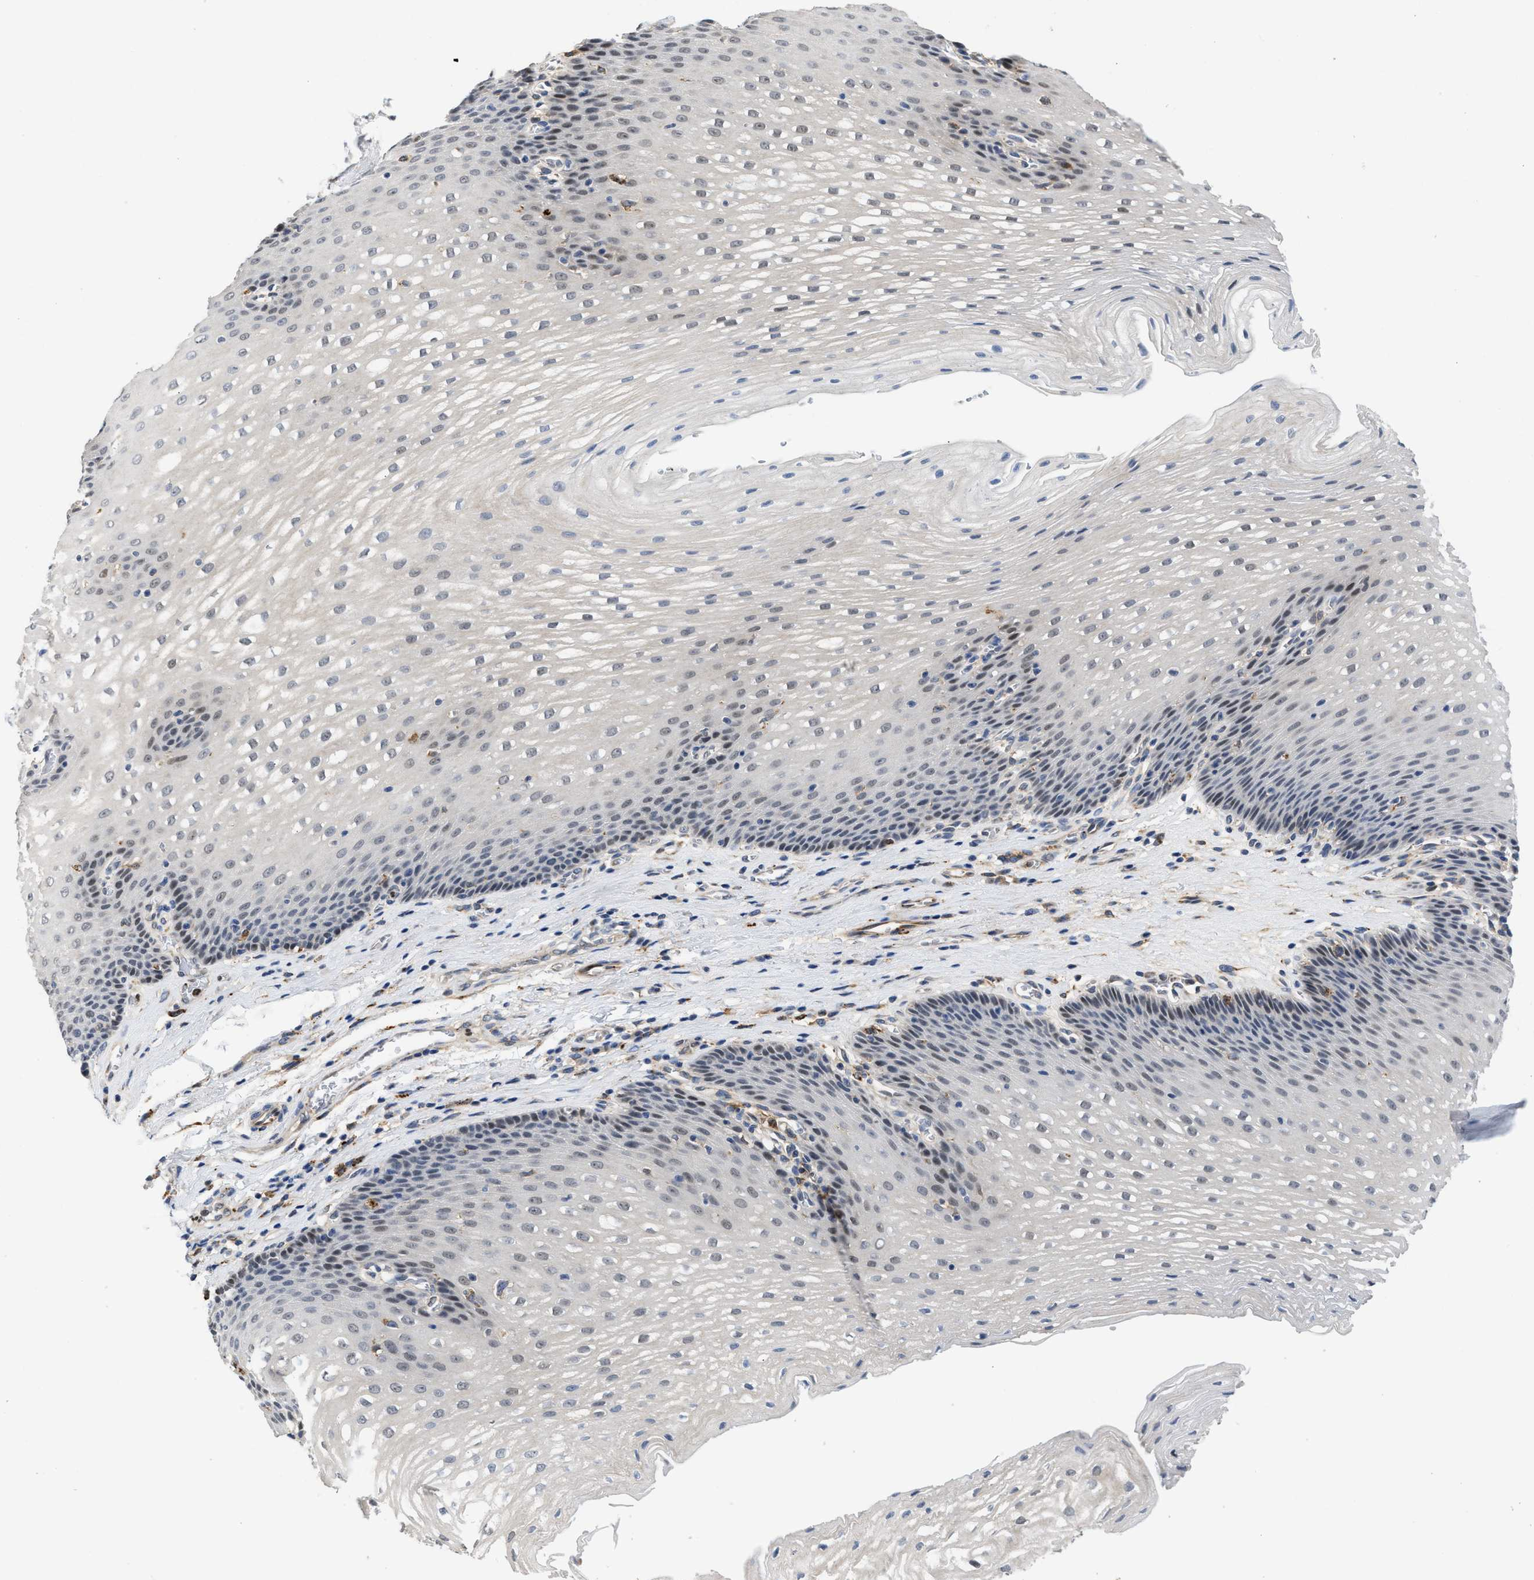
{"staining": {"intensity": "weak", "quantity": "<25%", "location": "cytoplasmic/membranous,nuclear"}, "tissue": "esophagus", "cell_type": "Squamous epithelial cells", "image_type": "normal", "snomed": [{"axis": "morphology", "description": "Normal tissue, NOS"}, {"axis": "topography", "description": "Esophagus"}], "caption": "This is an immunohistochemistry (IHC) photomicrograph of normal human esophagus. There is no positivity in squamous epithelial cells.", "gene": "PPM1L", "patient": {"sex": "male", "age": 48}}